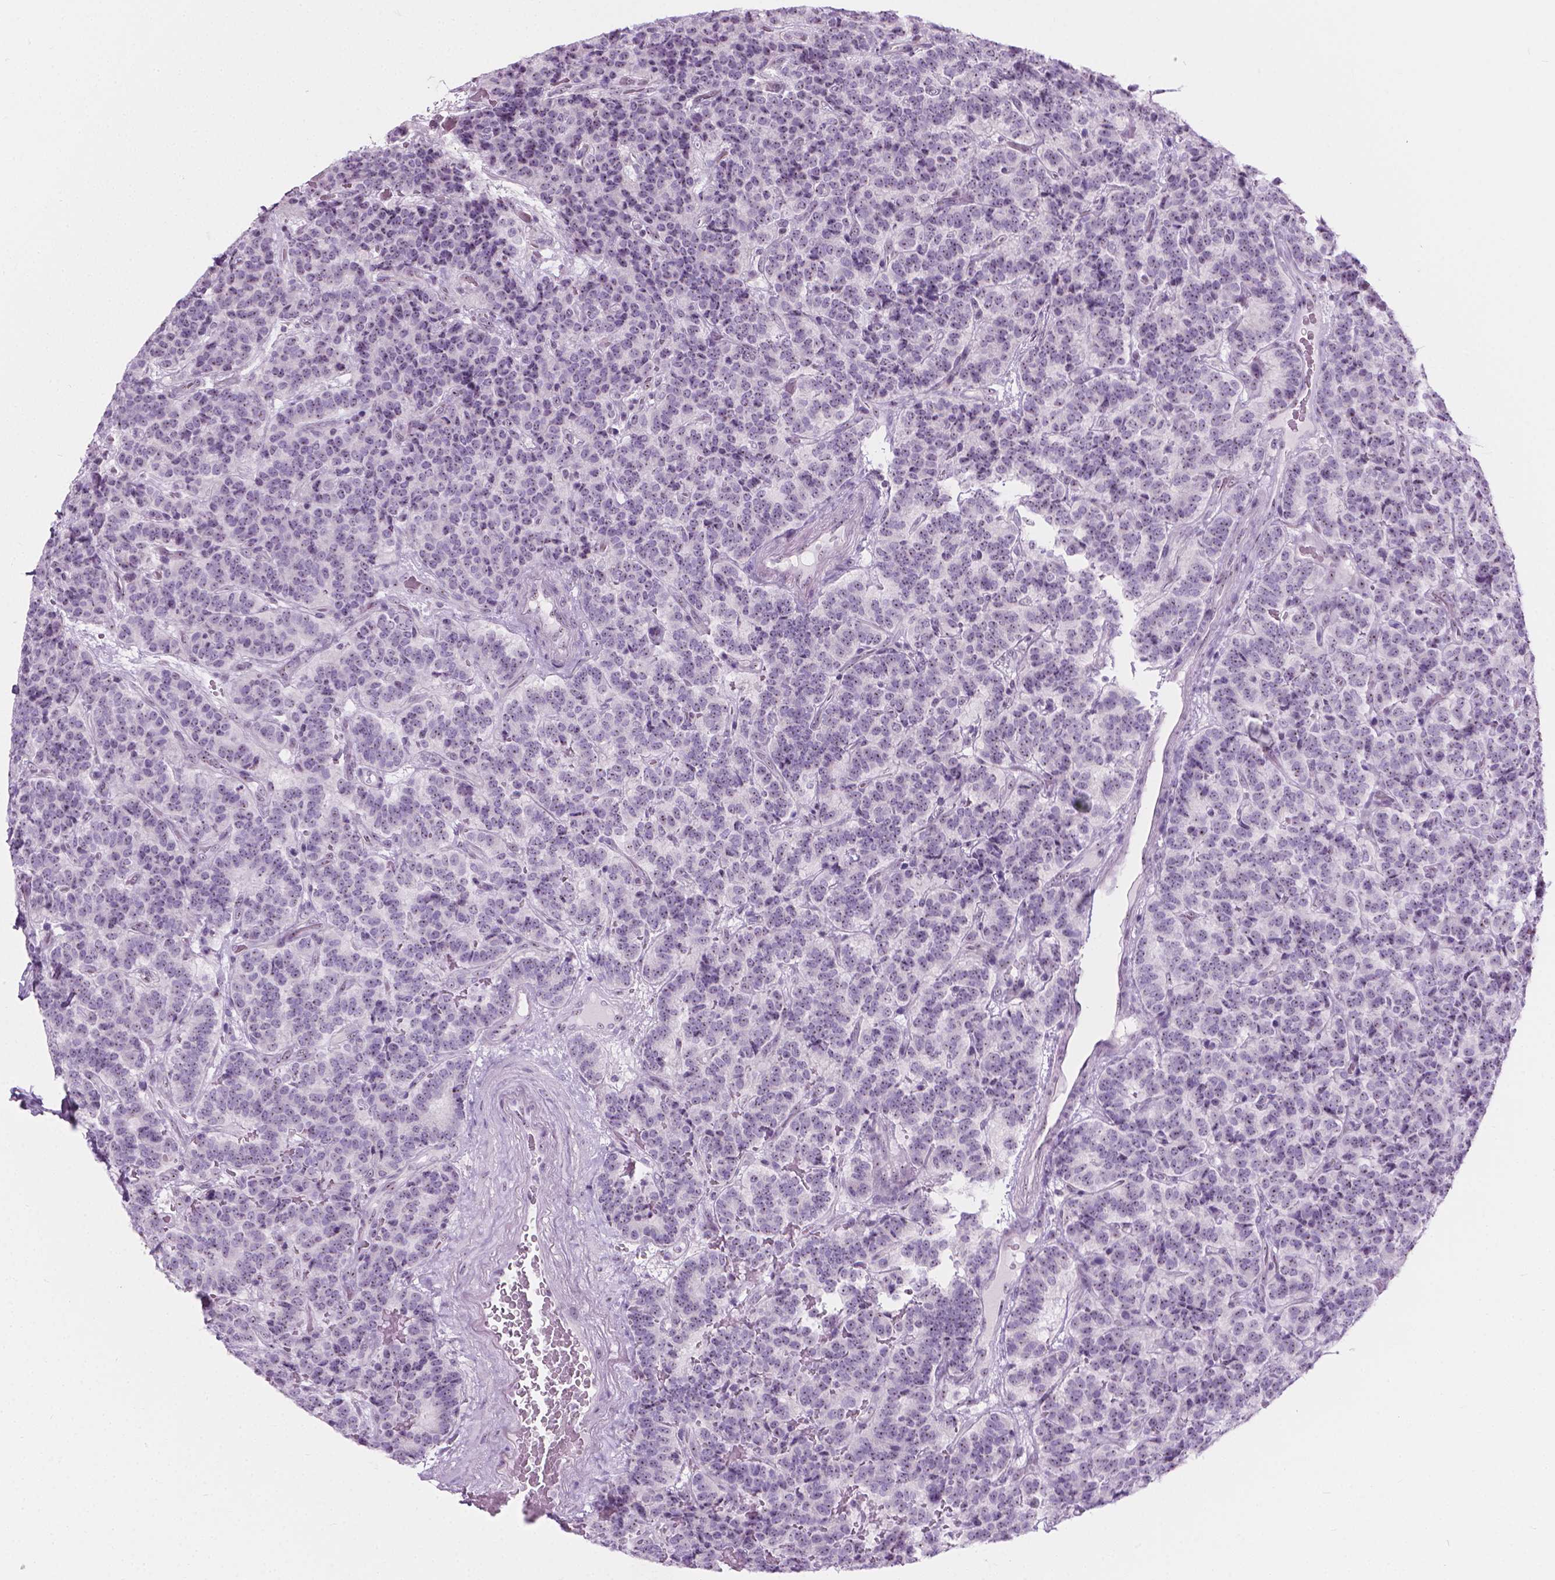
{"staining": {"intensity": "weak", "quantity": "<25%", "location": "nuclear"}, "tissue": "carcinoid", "cell_type": "Tumor cells", "image_type": "cancer", "snomed": [{"axis": "morphology", "description": "Carcinoid, malignant, NOS"}, {"axis": "topography", "description": "Pancreas"}], "caption": "Image shows no significant protein positivity in tumor cells of carcinoid. (DAB immunohistochemistry with hematoxylin counter stain).", "gene": "NOL7", "patient": {"sex": "male", "age": 36}}